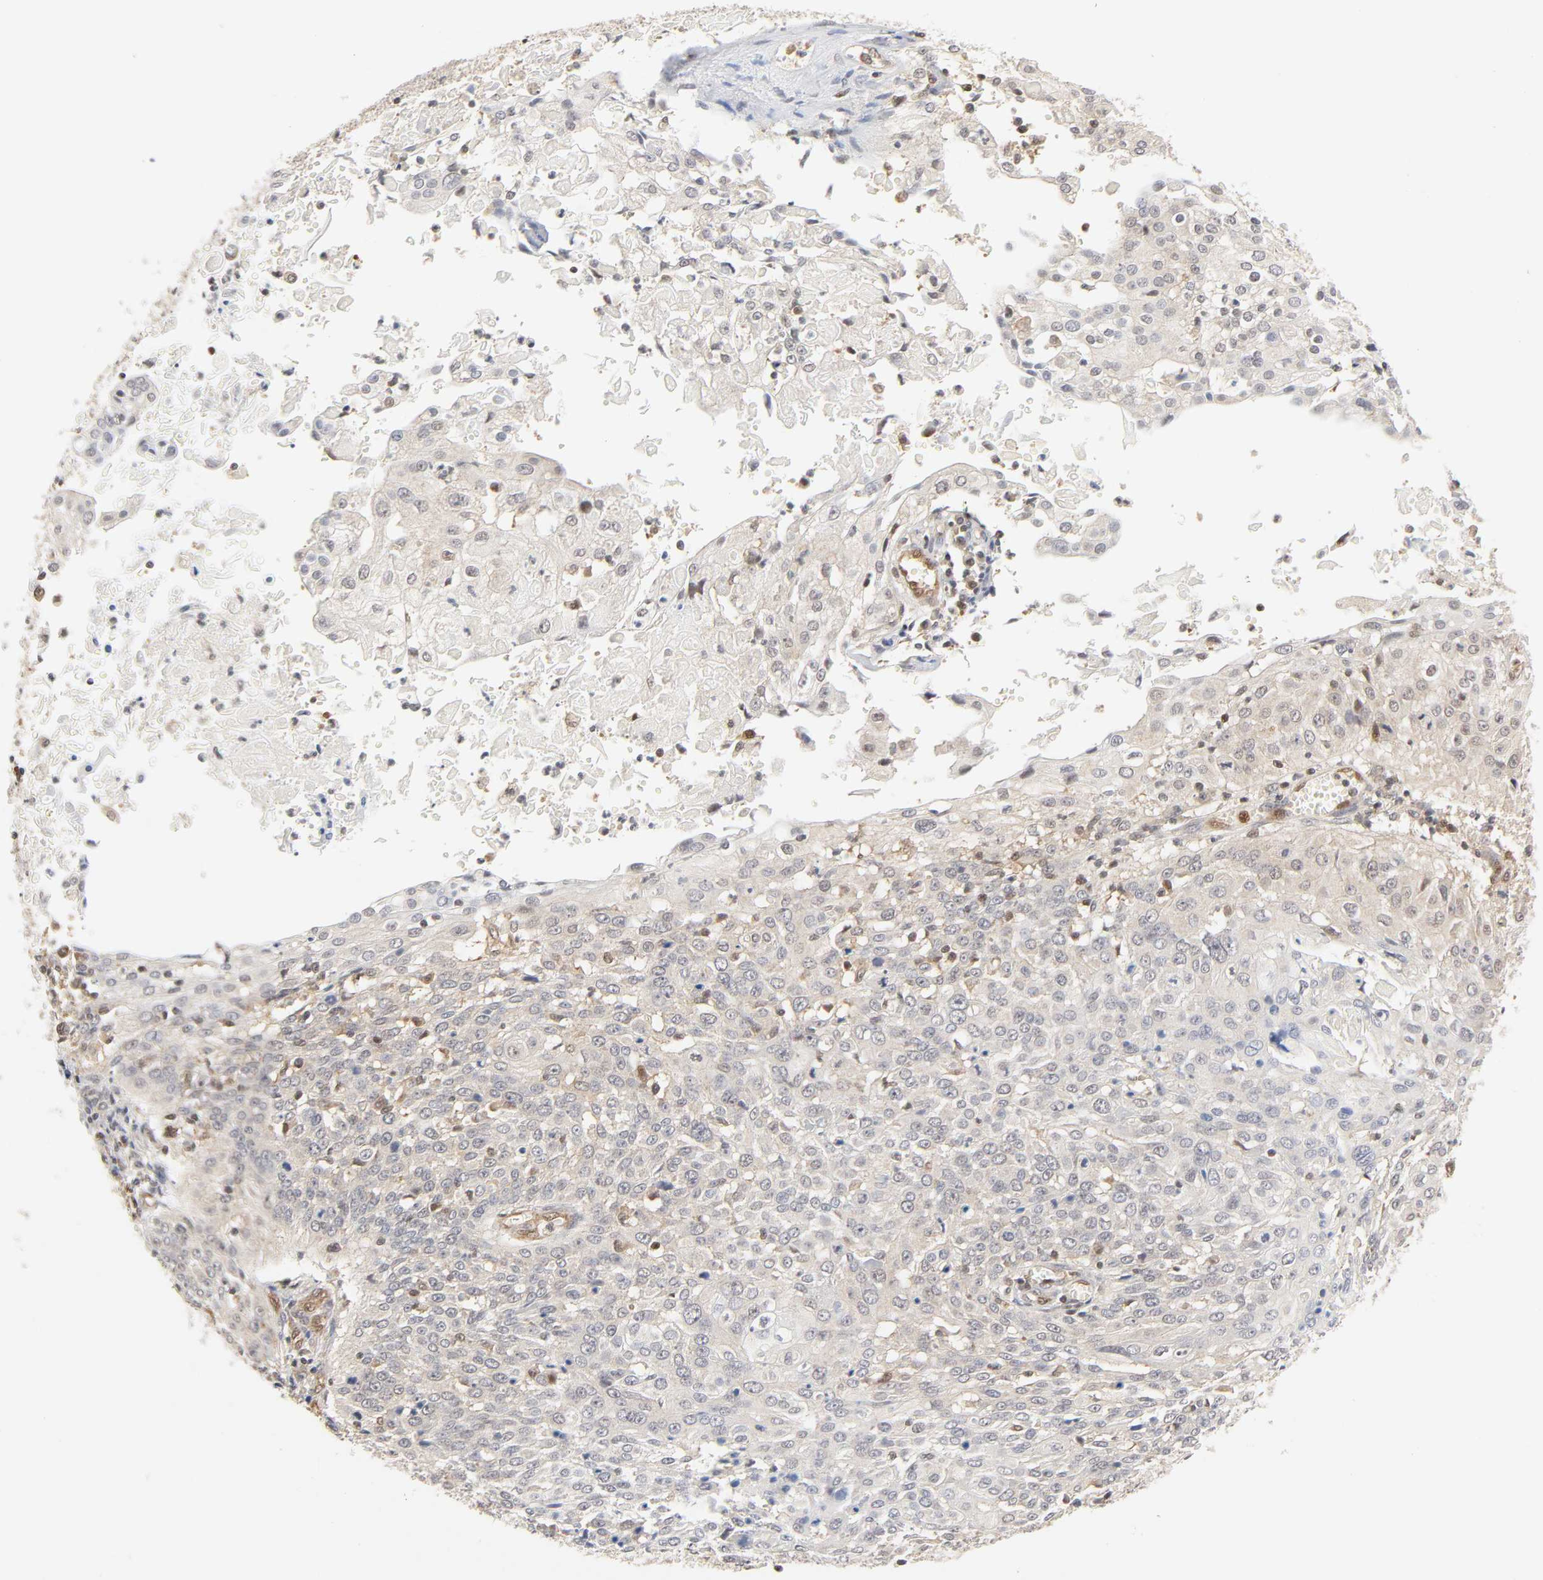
{"staining": {"intensity": "negative", "quantity": "none", "location": "none"}, "tissue": "cervical cancer", "cell_type": "Tumor cells", "image_type": "cancer", "snomed": [{"axis": "morphology", "description": "Squamous cell carcinoma, NOS"}, {"axis": "topography", "description": "Cervix"}], "caption": "The photomicrograph exhibits no staining of tumor cells in cervical squamous cell carcinoma. Brightfield microscopy of IHC stained with DAB (brown) and hematoxylin (blue), captured at high magnification.", "gene": "CDC37", "patient": {"sex": "female", "age": 39}}